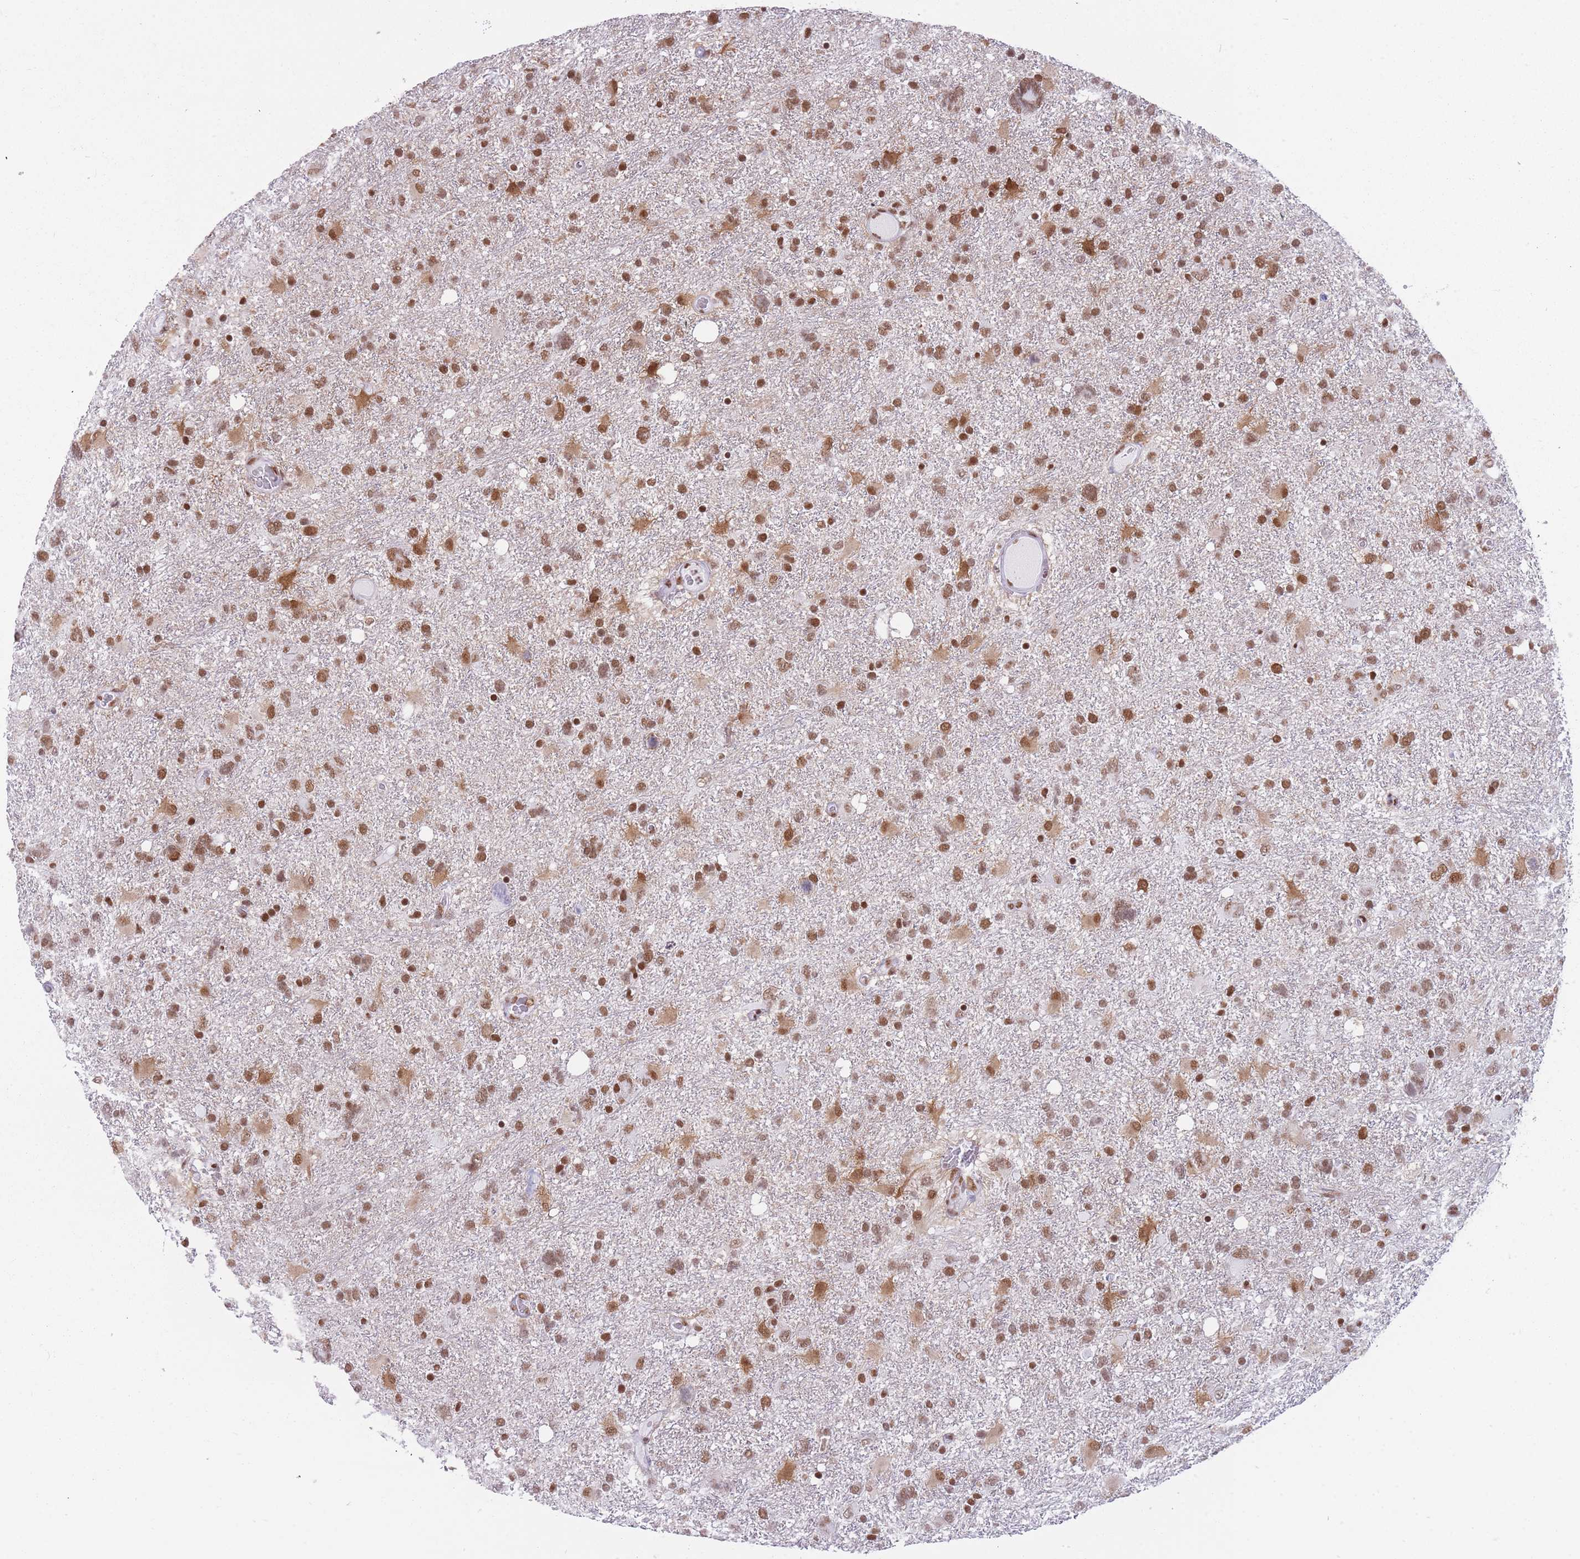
{"staining": {"intensity": "moderate", "quantity": ">75%", "location": "nuclear"}, "tissue": "glioma", "cell_type": "Tumor cells", "image_type": "cancer", "snomed": [{"axis": "morphology", "description": "Glioma, malignant, High grade"}, {"axis": "topography", "description": "Brain"}], "caption": "A photomicrograph of human glioma stained for a protein reveals moderate nuclear brown staining in tumor cells.", "gene": "HNRNPUL1", "patient": {"sex": "male", "age": 61}}